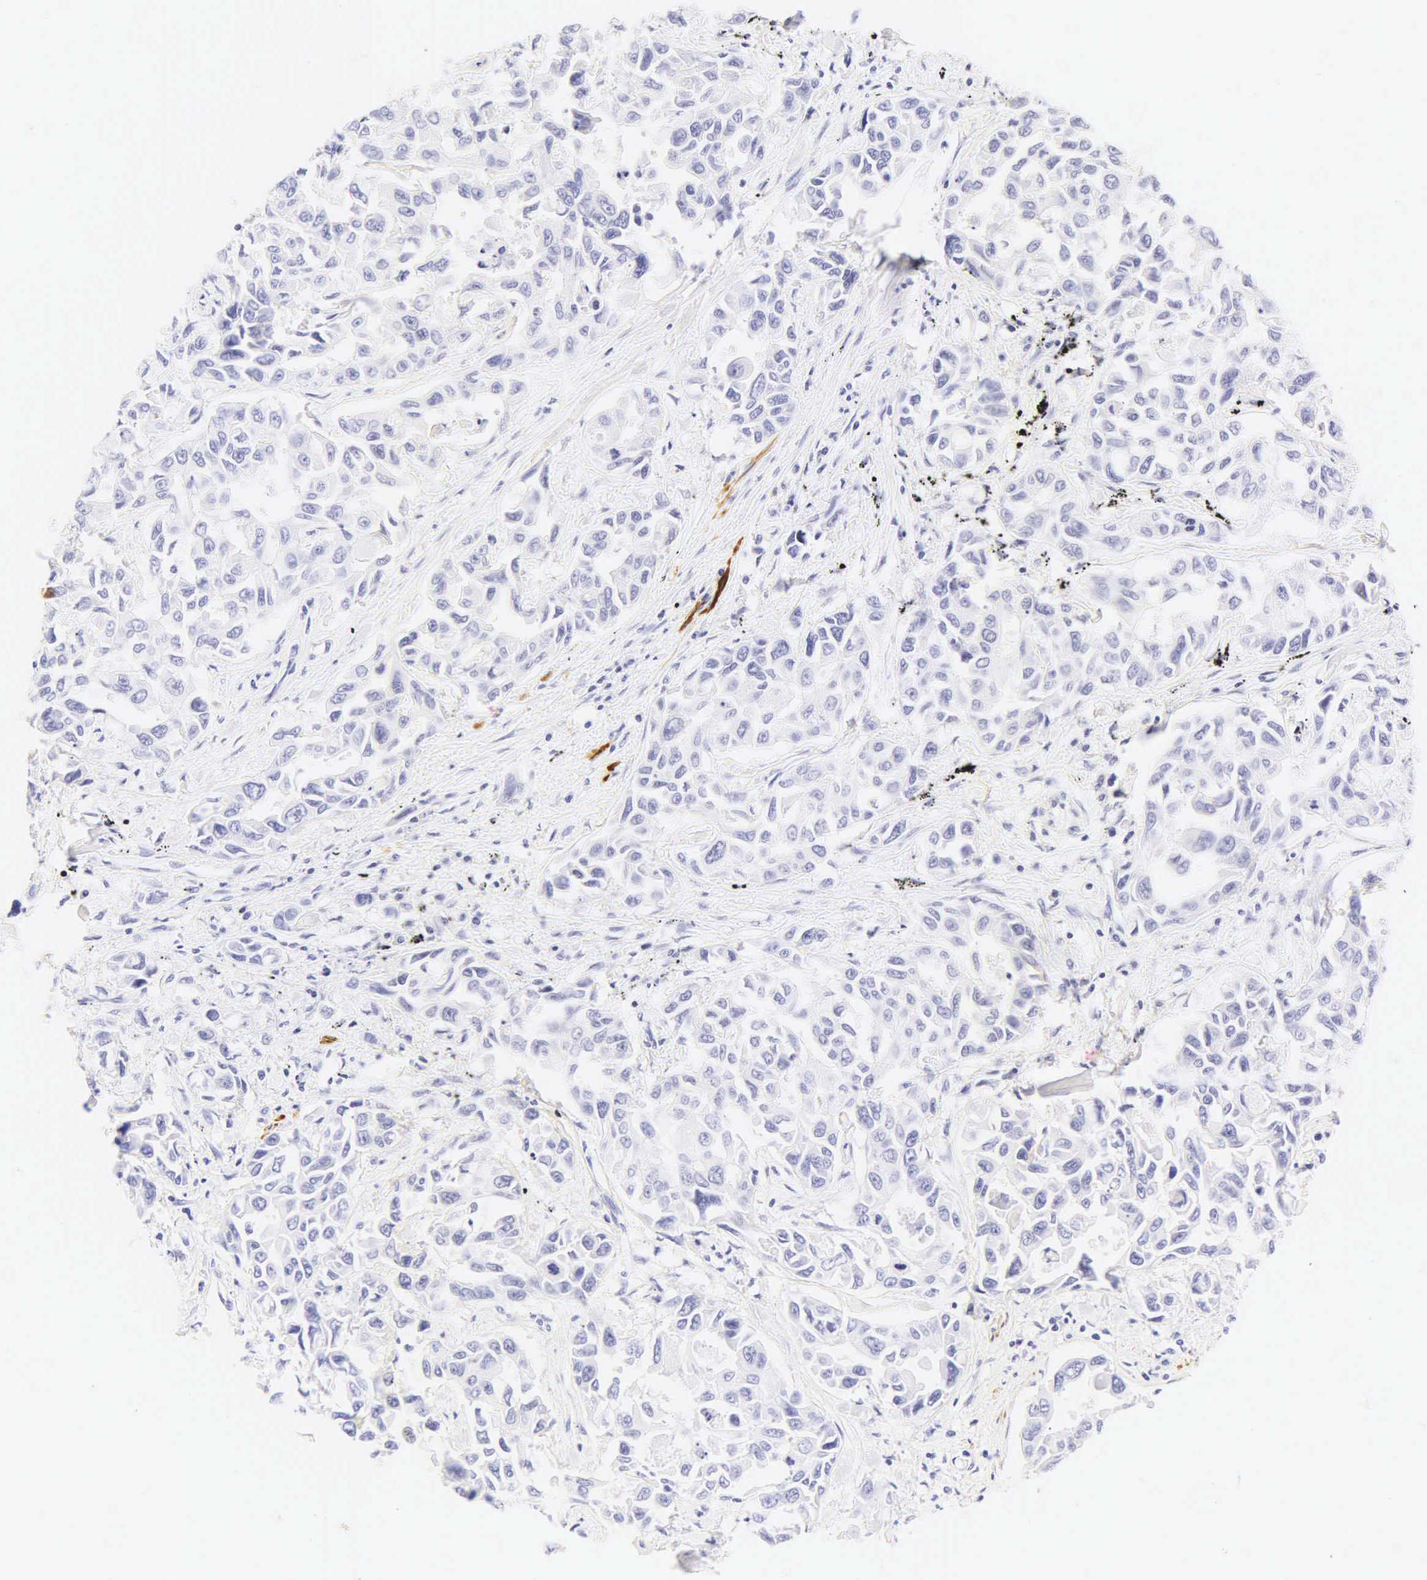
{"staining": {"intensity": "negative", "quantity": "none", "location": "none"}, "tissue": "lung cancer", "cell_type": "Tumor cells", "image_type": "cancer", "snomed": [{"axis": "morphology", "description": "Adenocarcinoma, NOS"}, {"axis": "topography", "description": "Lung"}], "caption": "Tumor cells show no significant expression in lung adenocarcinoma.", "gene": "CALD1", "patient": {"sex": "male", "age": 64}}